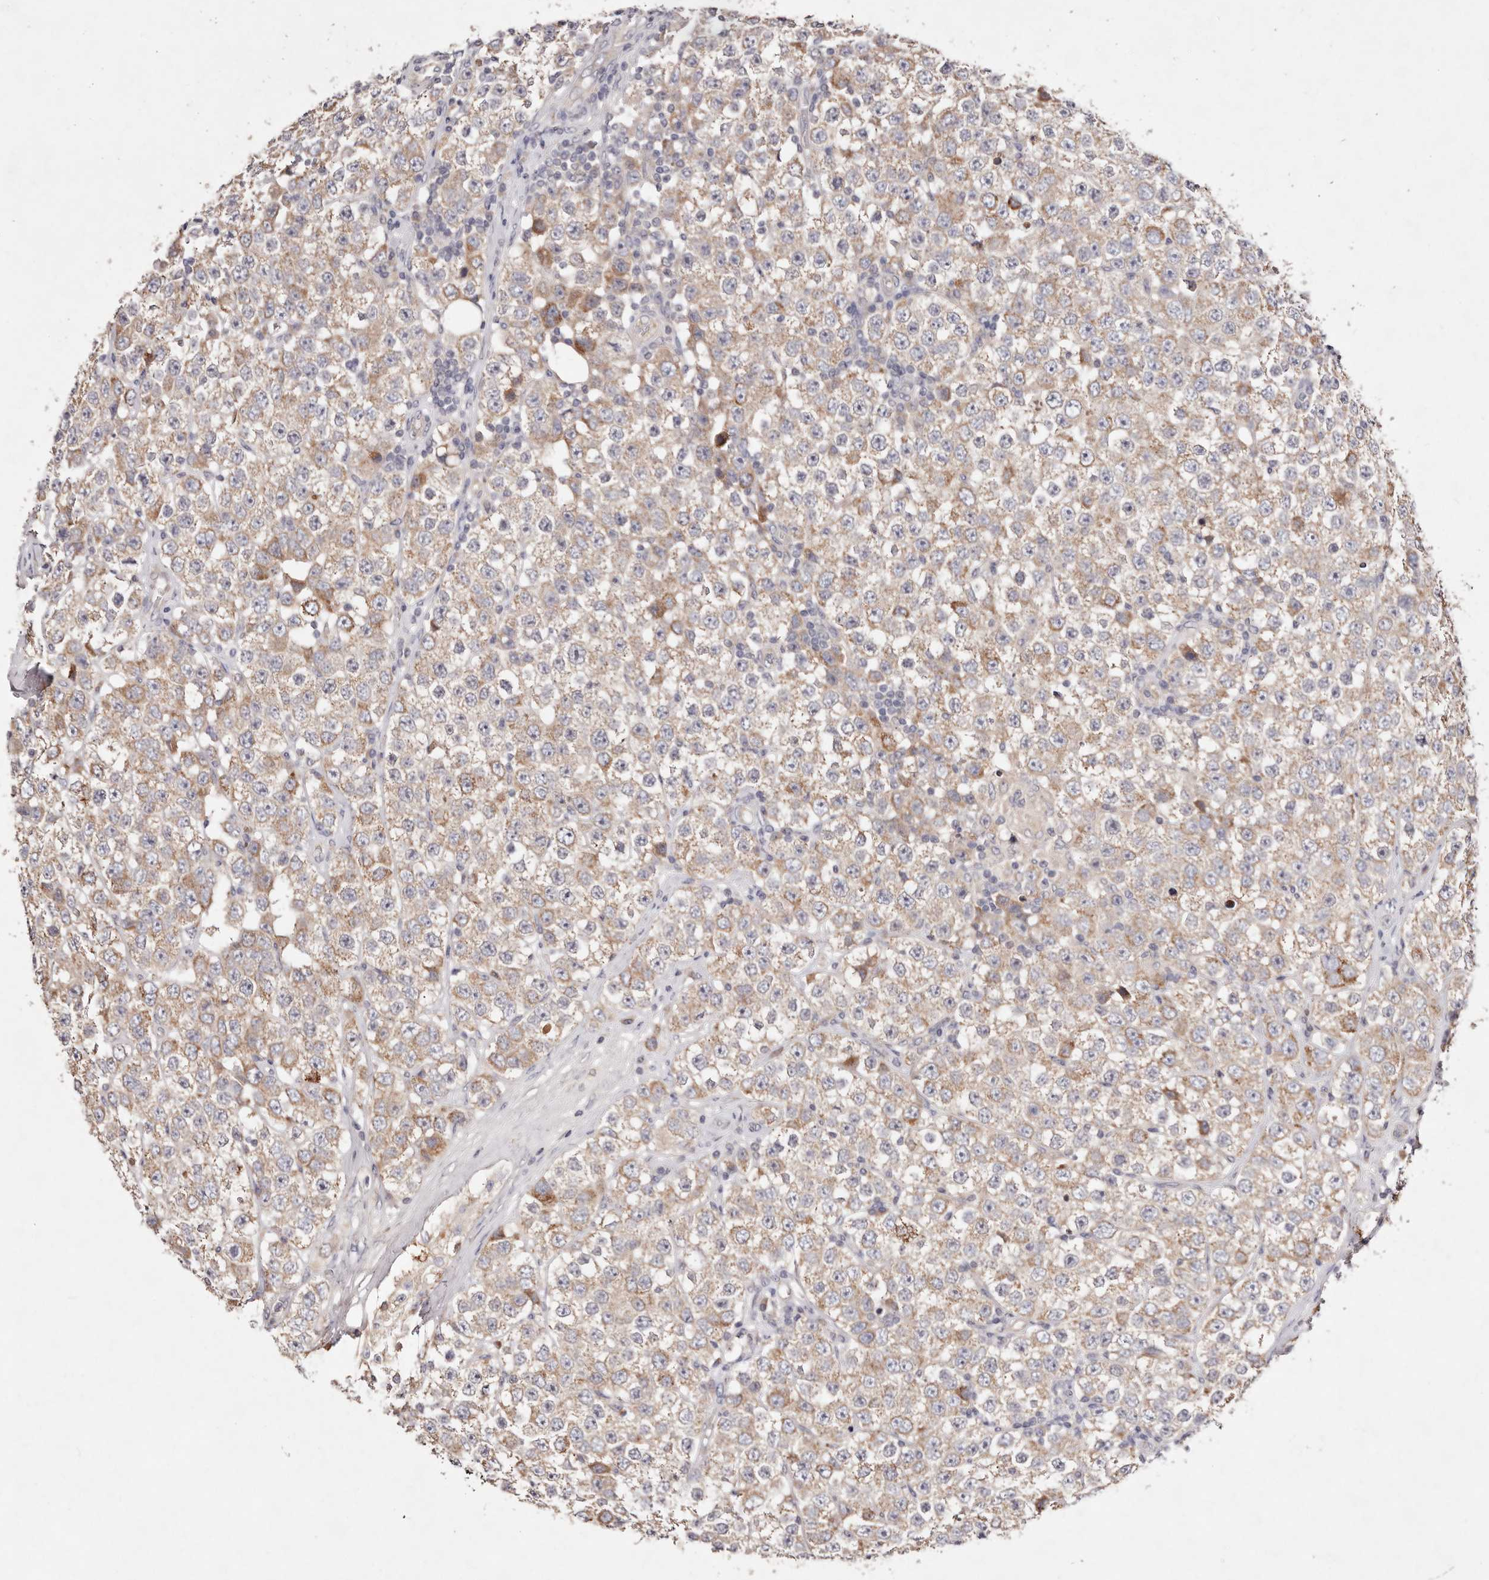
{"staining": {"intensity": "weak", "quantity": ">75%", "location": "cytoplasmic/membranous"}, "tissue": "testis cancer", "cell_type": "Tumor cells", "image_type": "cancer", "snomed": [{"axis": "morphology", "description": "Seminoma, NOS"}, {"axis": "topography", "description": "Testis"}], "caption": "High-magnification brightfield microscopy of testis cancer (seminoma) stained with DAB (brown) and counterstained with hematoxylin (blue). tumor cells exhibit weak cytoplasmic/membranous staining is present in about>75% of cells. The staining was performed using DAB, with brown indicating positive protein expression. Nuclei are stained blue with hematoxylin.", "gene": "TSC2", "patient": {"sex": "male", "age": 28}}